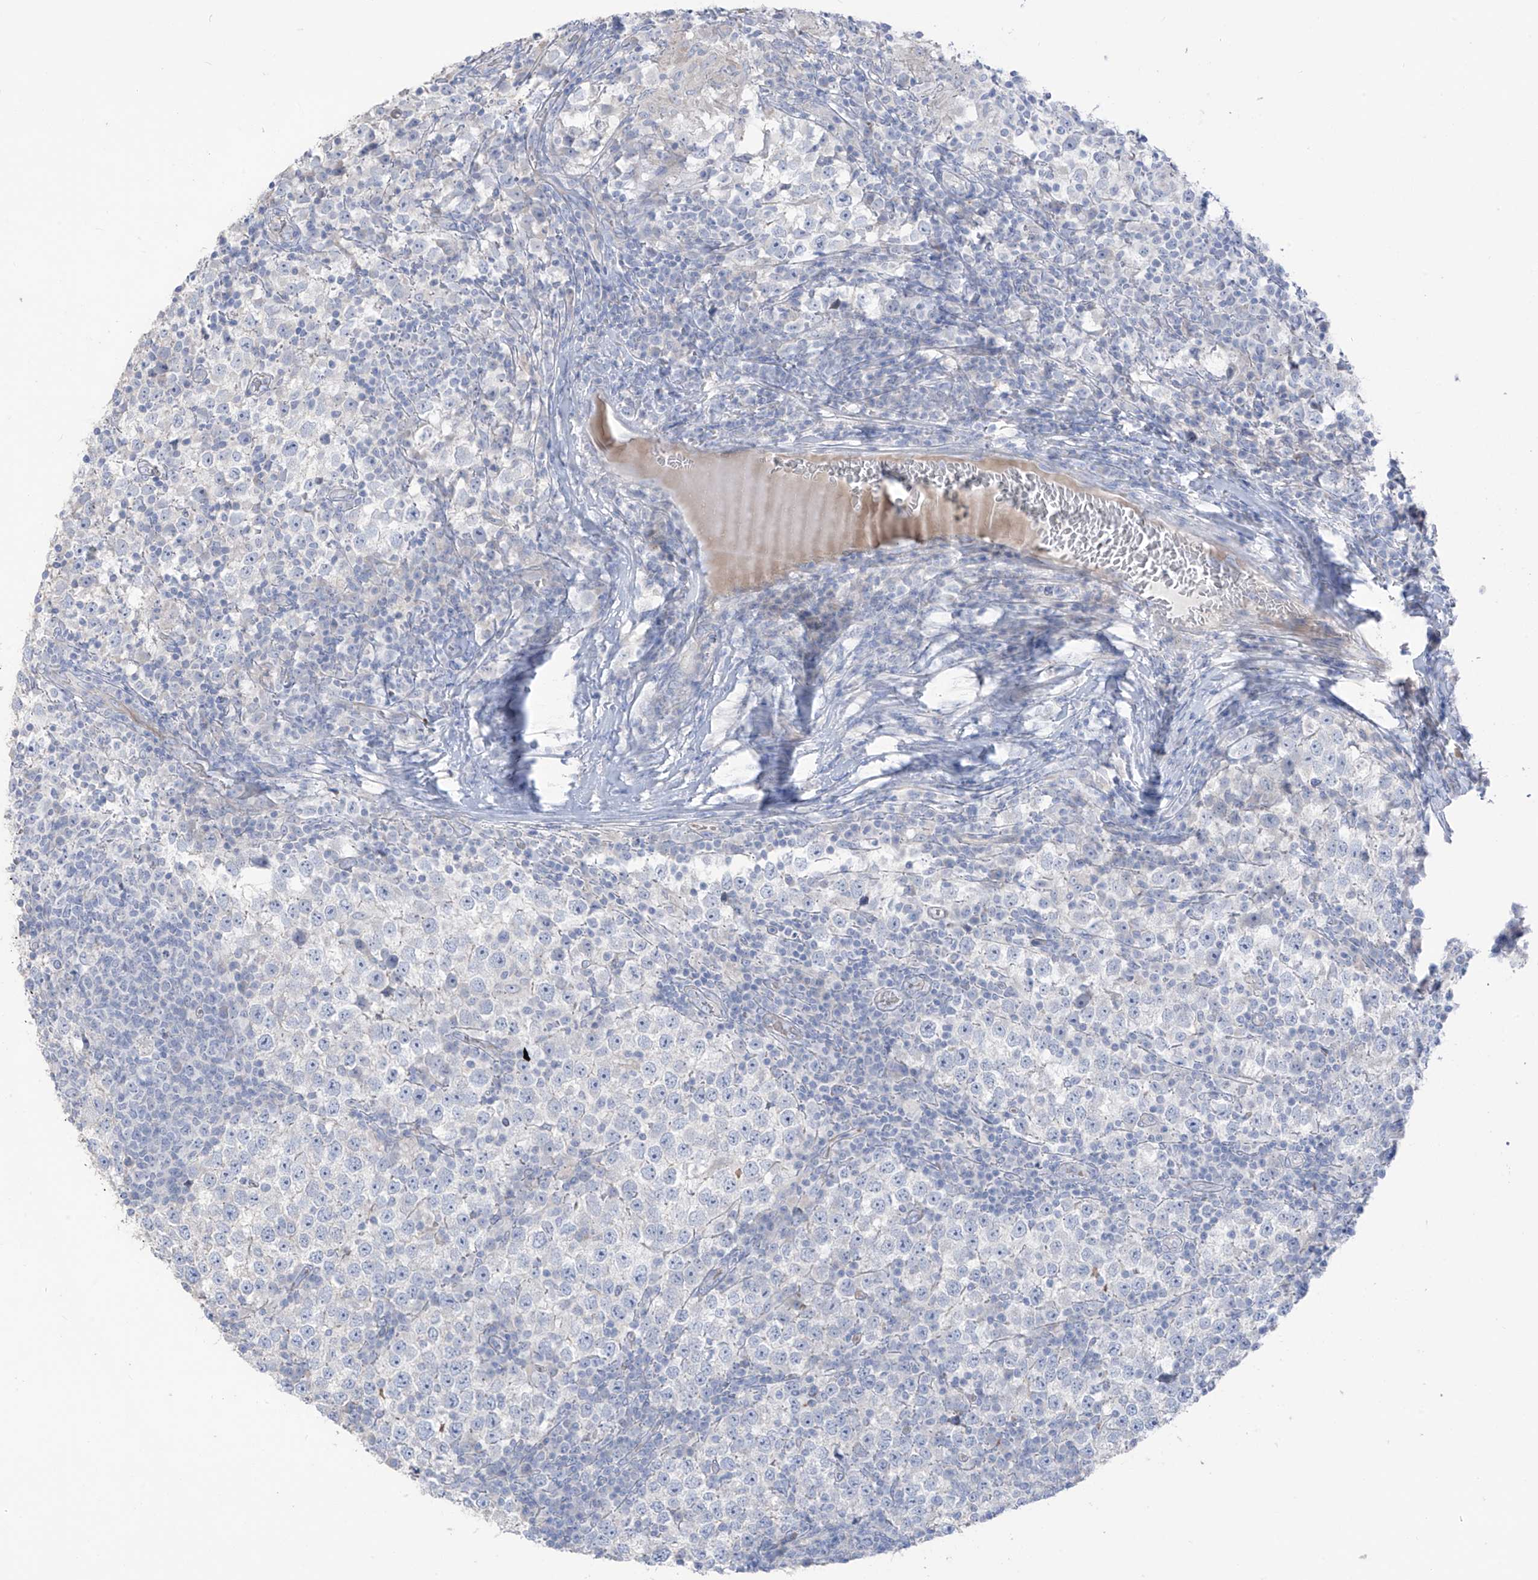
{"staining": {"intensity": "negative", "quantity": "none", "location": "none"}, "tissue": "testis cancer", "cell_type": "Tumor cells", "image_type": "cancer", "snomed": [{"axis": "morphology", "description": "Seminoma, NOS"}, {"axis": "topography", "description": "Testis"}], "caption": "Human seminoma (testis) stained for a protein using IHC demonstrates no expression in tumor cells.", "gene": "ASPRV1", "patient": {"sex": "male", "age": 65}}